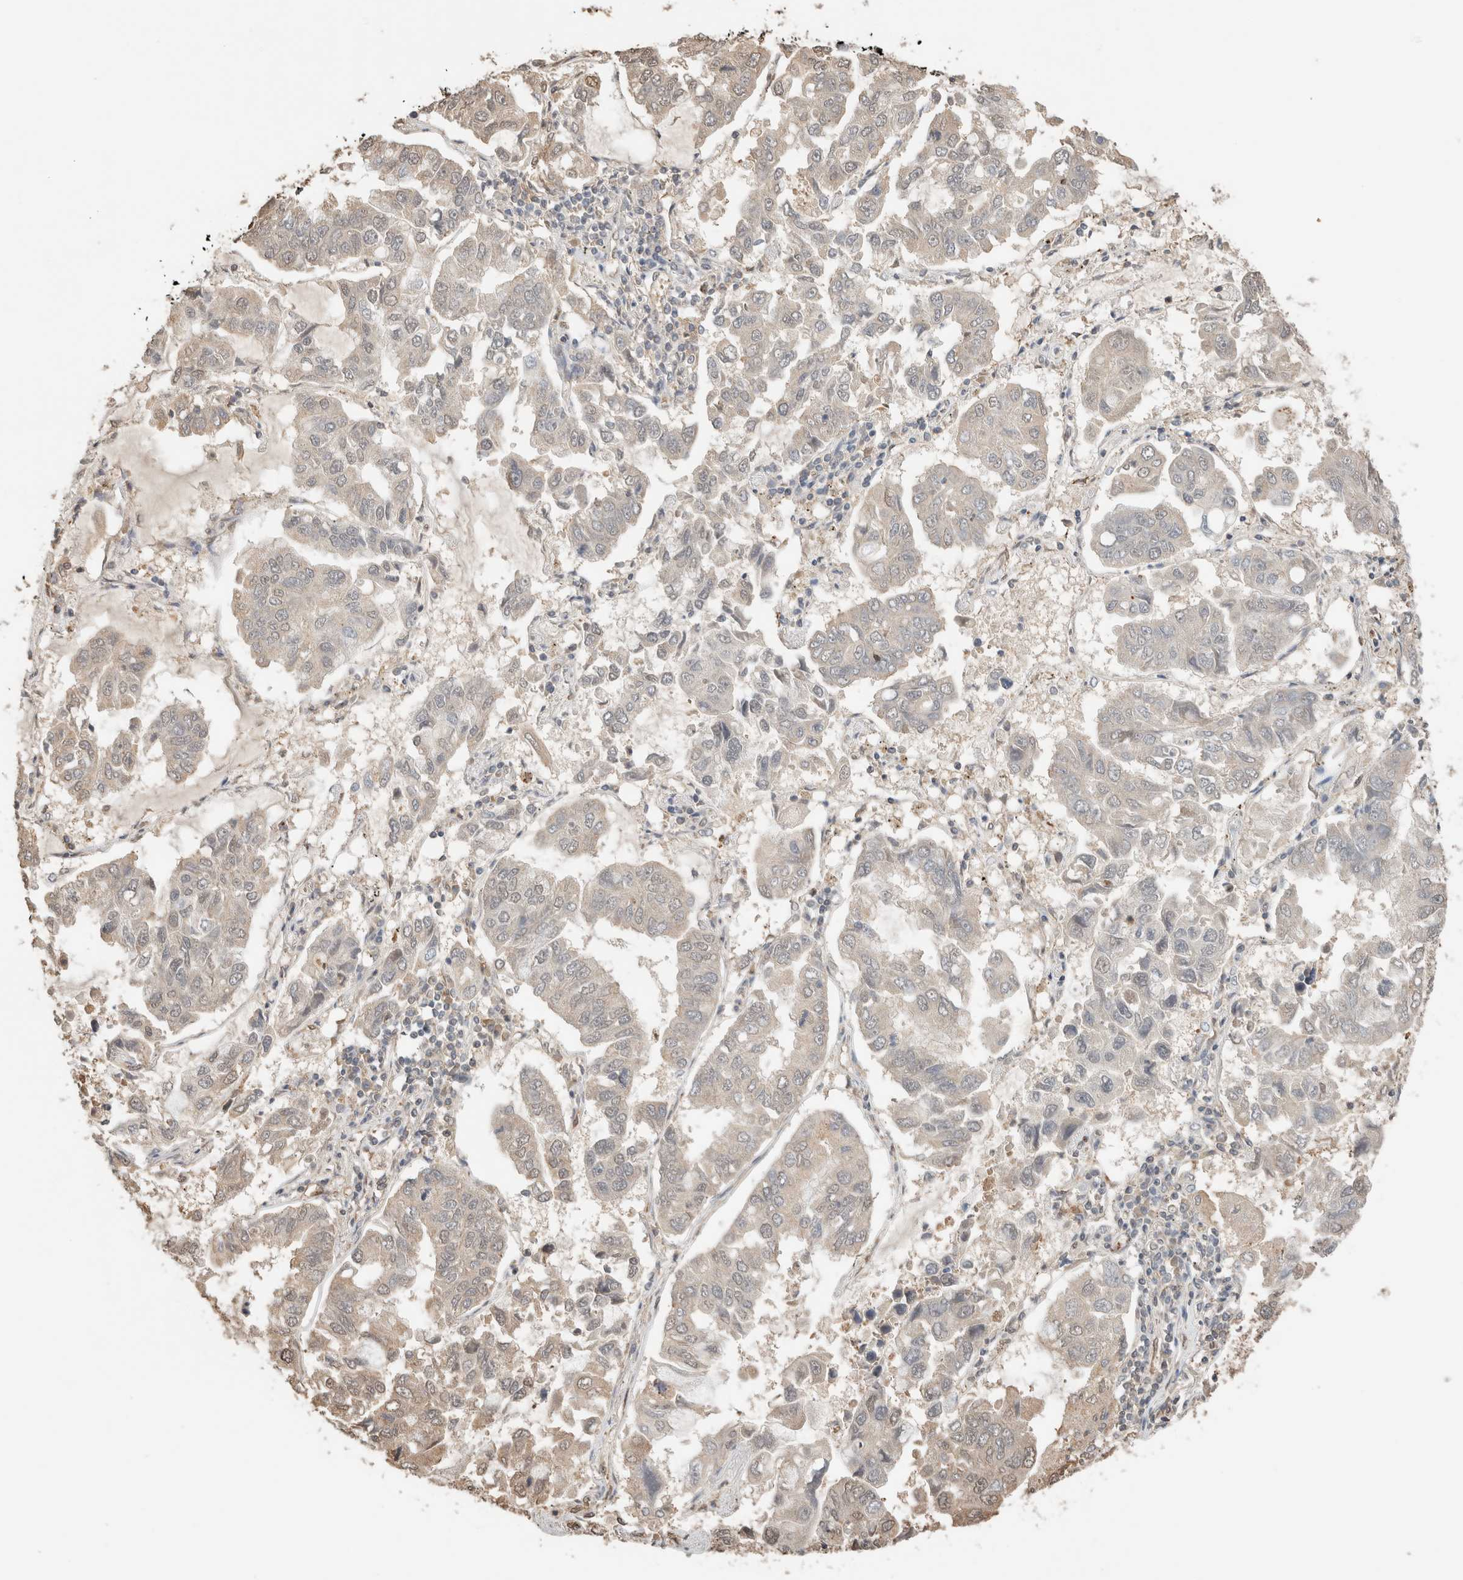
{"staining": {"intensity": "weak", "quantity": "<25%", "location": "cytoplasmic/membranous,nuclear"}, "tissue": "lung cancer", "cell_type": "Tumor cells", "image_type": "cancer", "snomed": [{"axis": "morphology", "description": "Adenocarcinoma, NOS"}, {"axis": "topography", "description": "Lung"}], "caption": "Immunohistochemistry (IHC) photomicrograph of human lung cancer (adenocarcinoma) stained for a protein (brown), which demonstrates no positivity in tumor cells.", "gene": "YWHAH", "patient": {"sex": "male", "age": 64}}